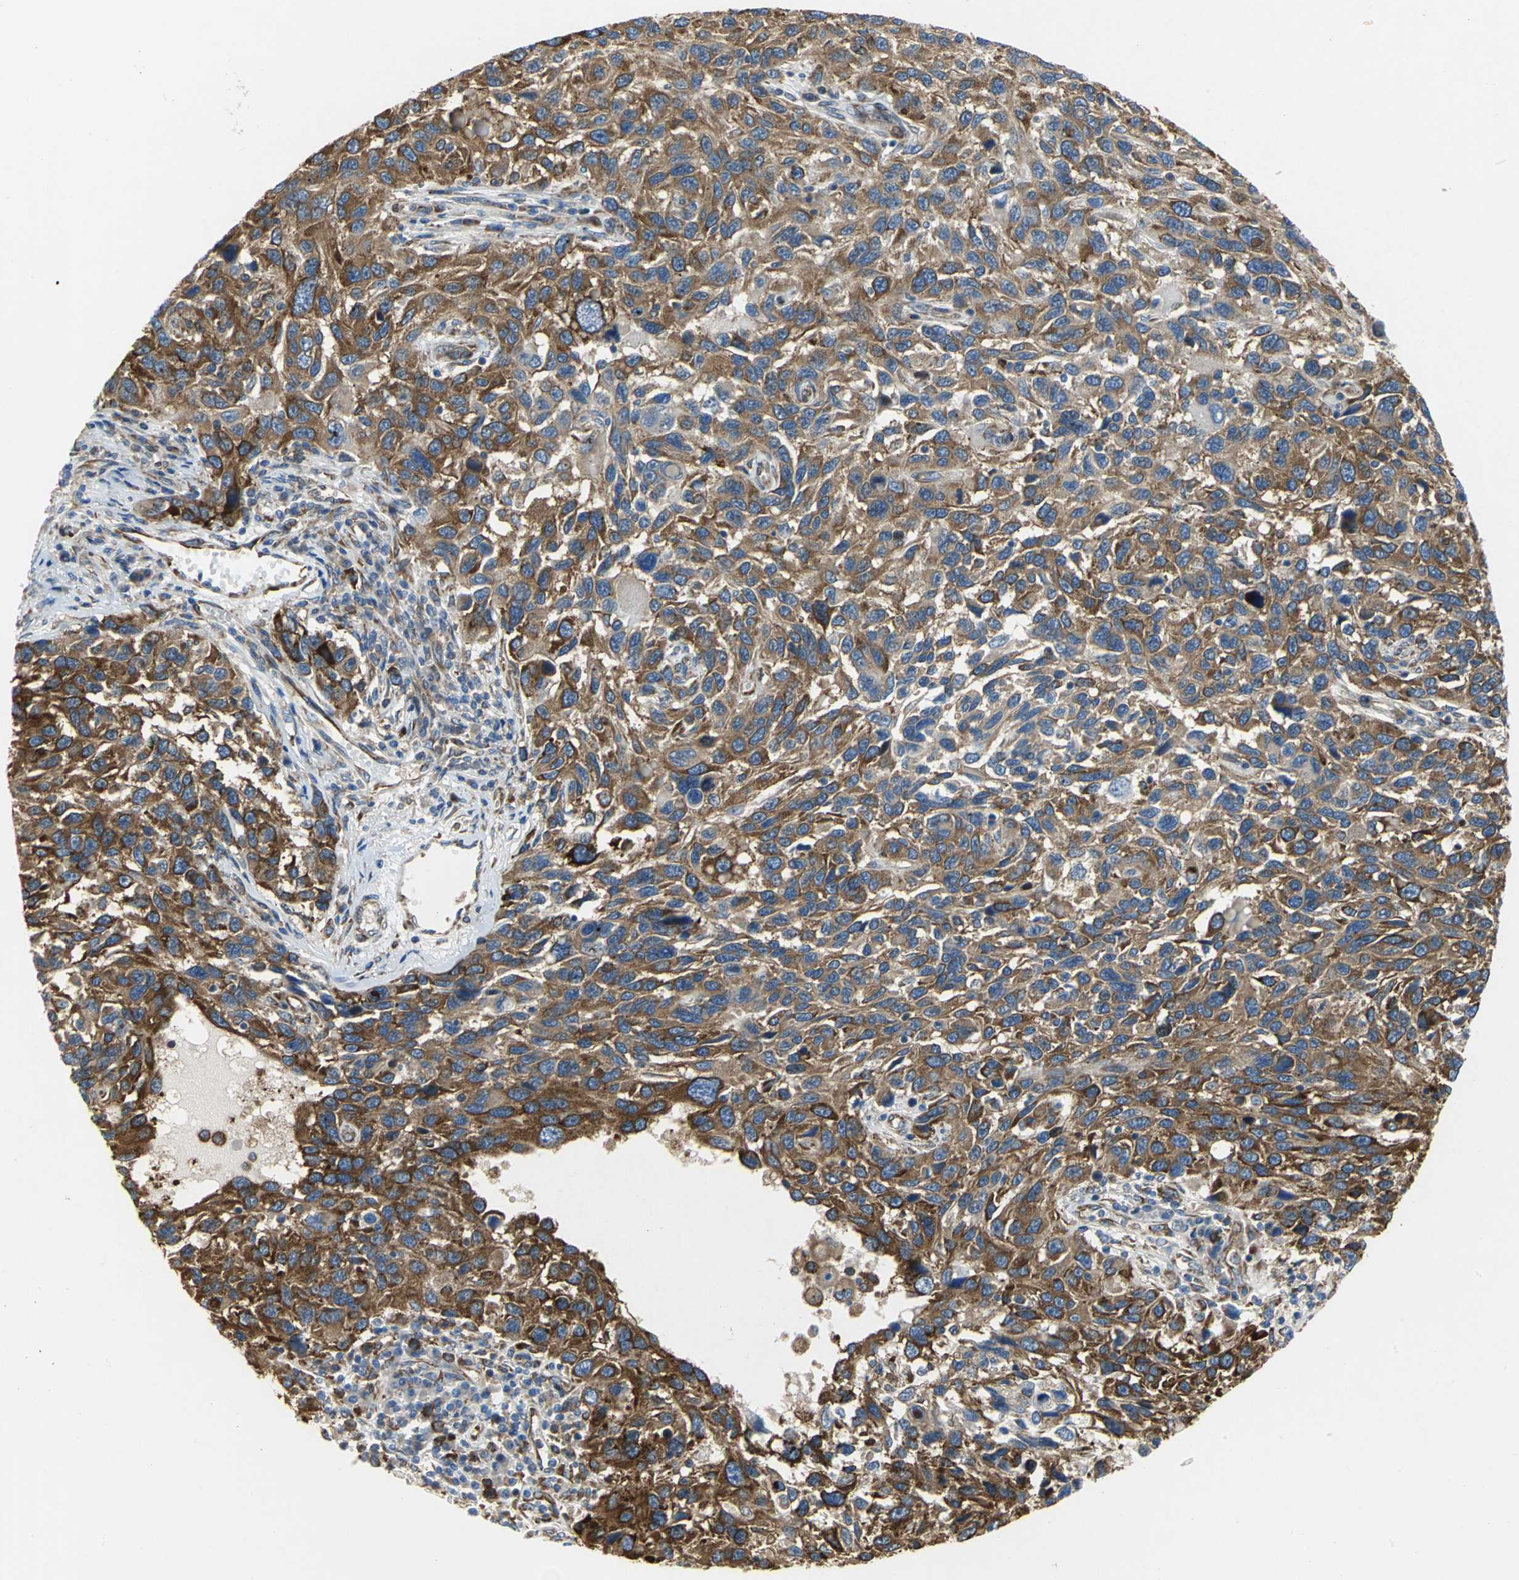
{"staining": {"intensity": "strong", "quantity": ">75%", "location": "cytoplasmic/membranous"}, "tissue": "melanoma", "cell_type": "Tumor cells", "image_type": "cancer", "snomed": [{"axis": "morphology", "description": "Malignant melanoma, NOS"}, {"axis": "topography", "description": "Skin"}], "caption": "Tumor cells display high levels of strong cytoplasmic/membranous expression in about >75% of cells in human melanoma.", "gene": "YBX1", "patient": {"sex": "male", "age": 53}}